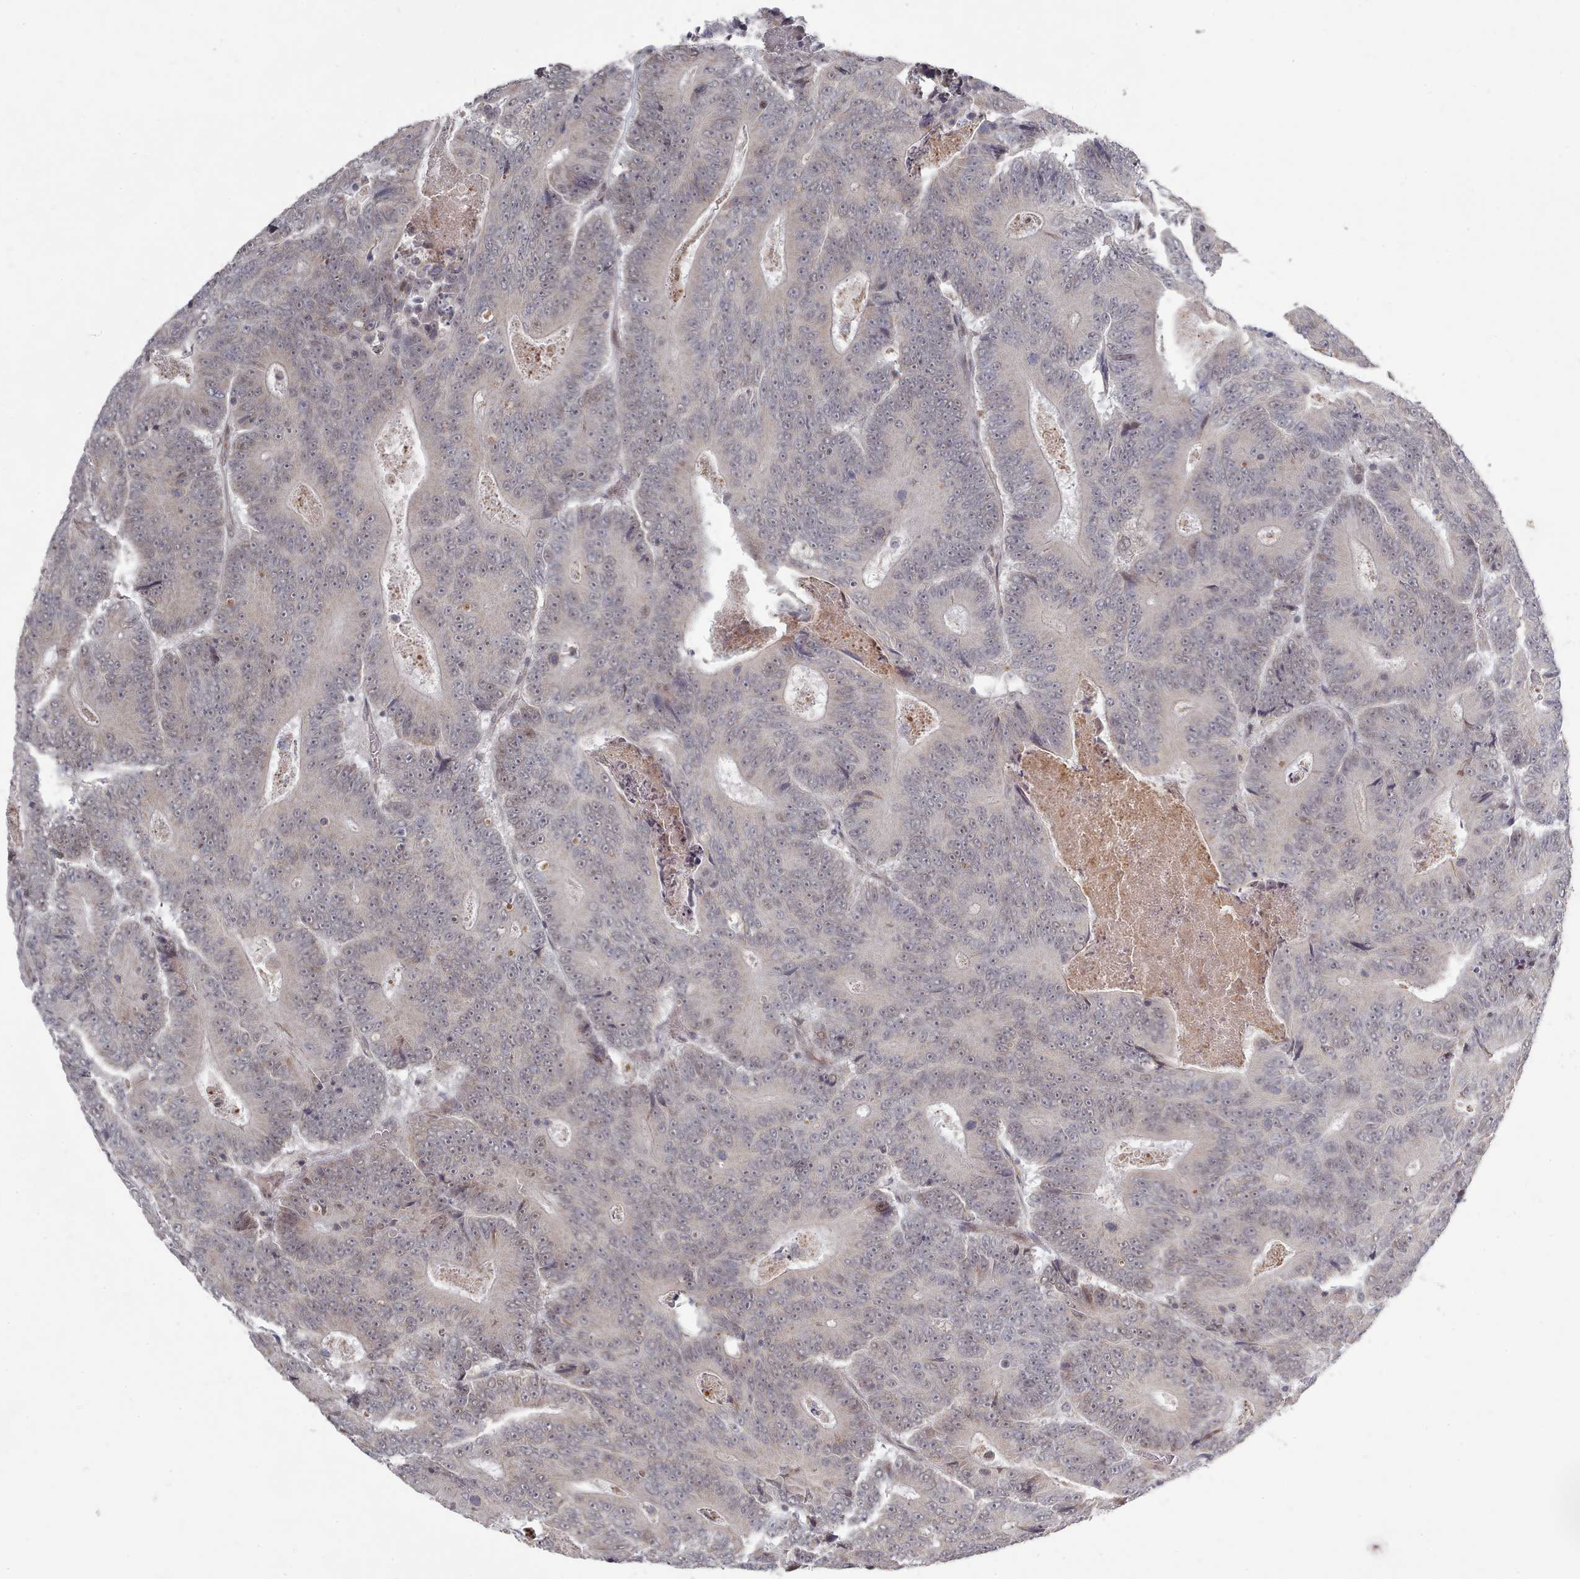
{"staining": {"intensity": "negative", "quantity": "none", "location": "none"}, "tissue": "colorectal cancer", "cell_type": "Tumor cells", "image_type": "cancer", "snomed": [{"axis": "morphology", "description": "Adenocarcinoma, NOS"}, {"axis": "topography", "description": "Colon"}], "caption": "Immunohistochemistry of colorectal cancer shows no expression in tumor cells. The staining was performed using DAB to visualize the protein expression in brown, while the nuclei were stained in blue with hematoxylin (Magnification: 20x).", "gene": "CPSF4", "patient": {"sex": "male", "age": 83}}